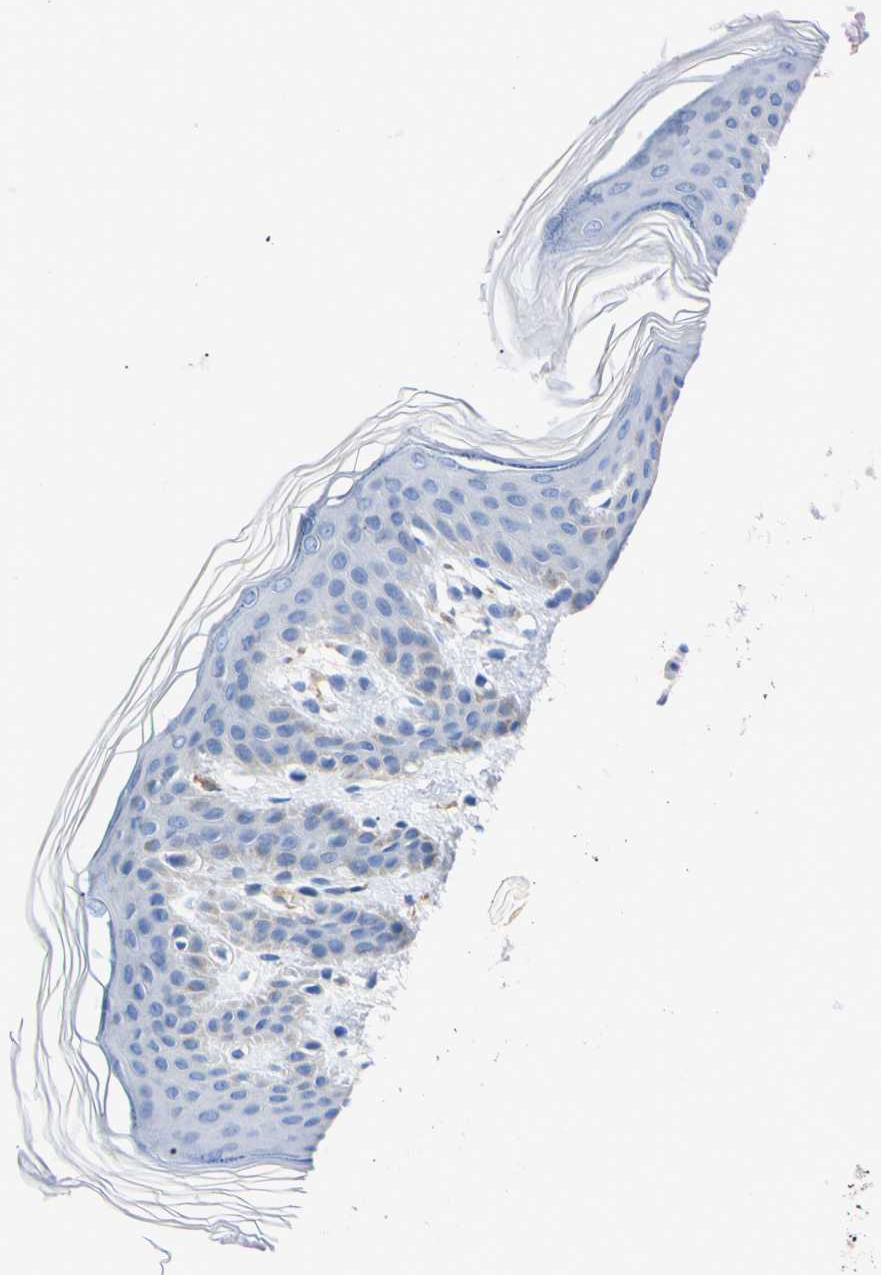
{"staining": {"intensity": "negative", "quantity": "none", "location": "none"}, "tissue": "skin", "cell_type": "Fibroblasts", "image_type": "normal", "snomed": [{"axis": "morphology", "description": "Normal tissue, NOS"}, {"axis": "topography", "description": "Skin"}], "caption": "The IHC histopathology image has no significant positivity in fibroblasts of skin. The staining is performed using DAB (3,3'-diaminobenzidine) brown chromogen with nuclei counter-stained in using hematoxylin.", "gene": "NCF4", "patient": {"sex": "female", "age": 17}}